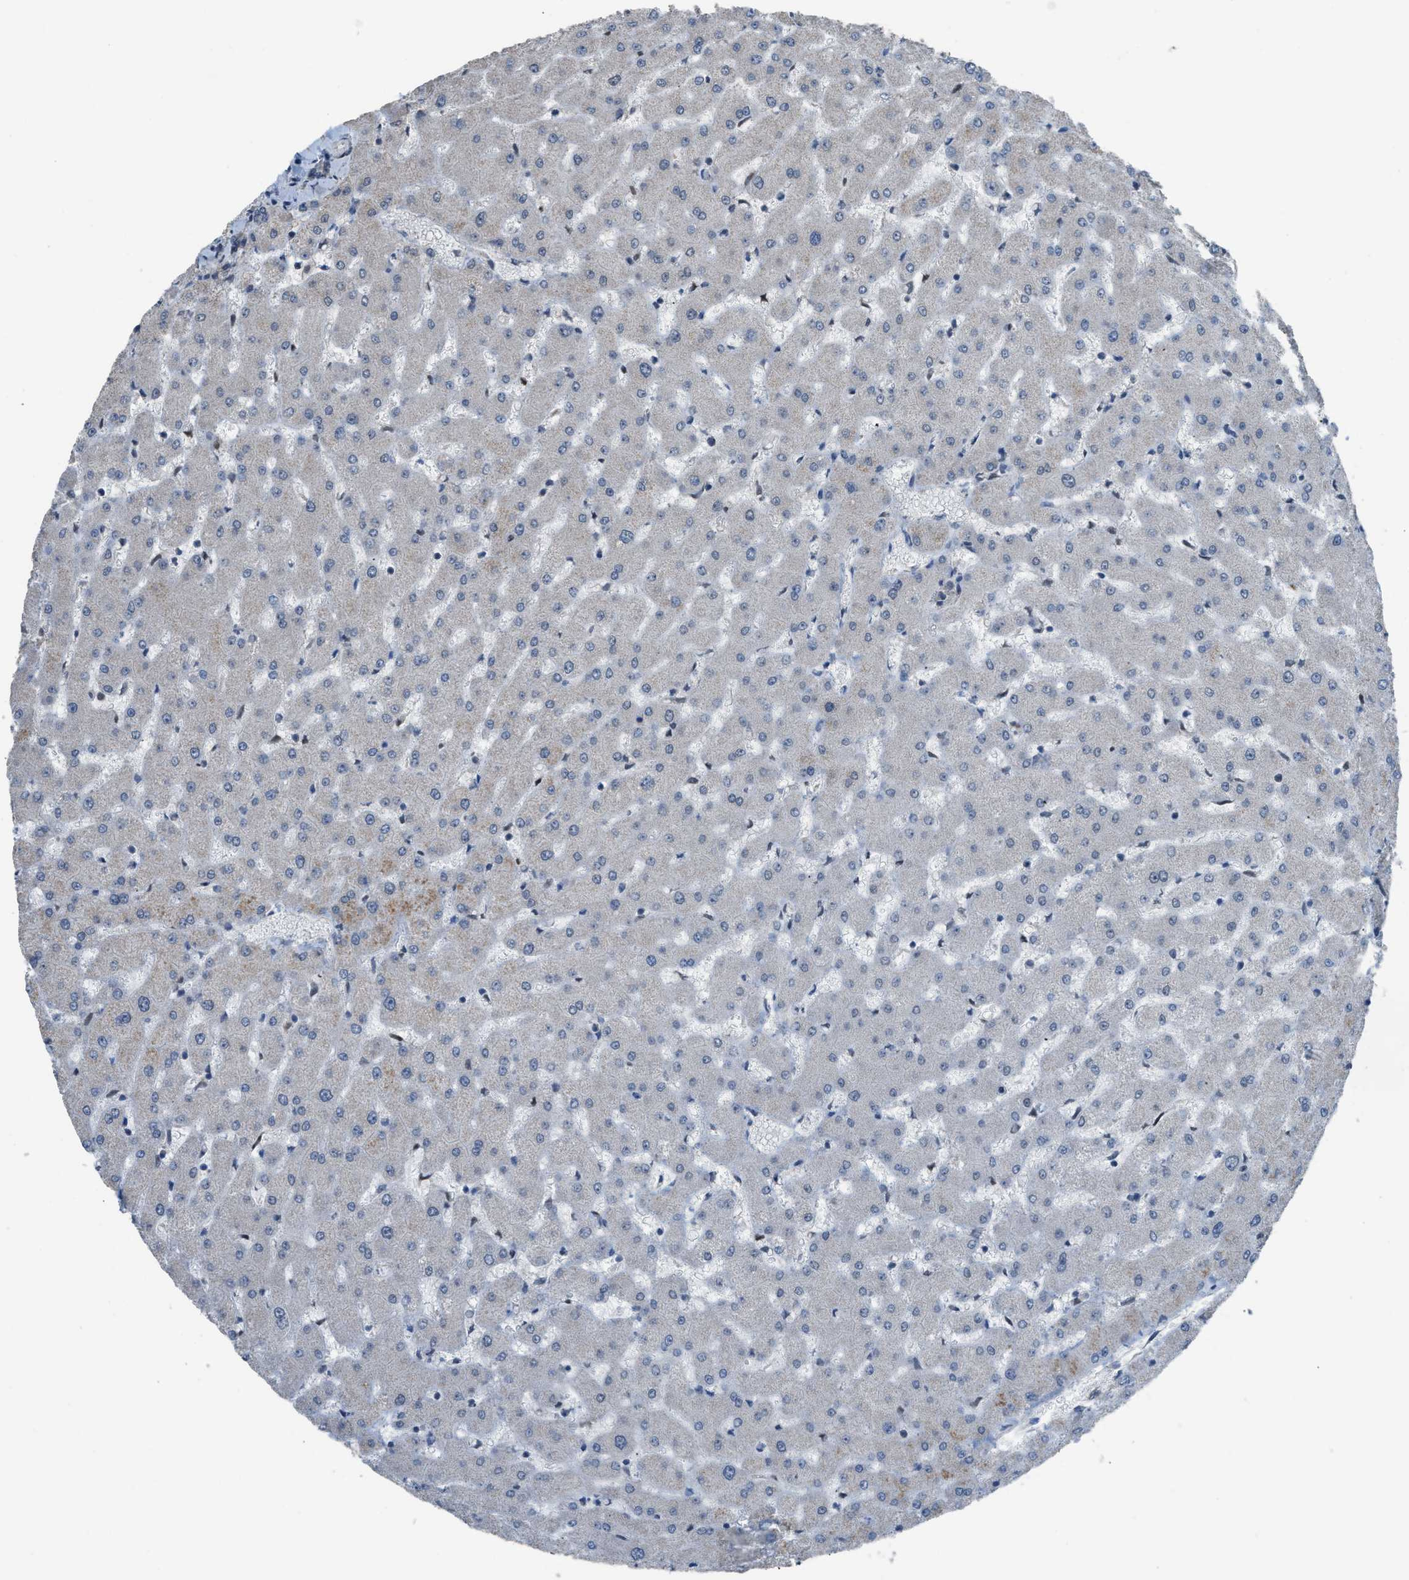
{"staining": {"intensity": "weak", "quantity": "25%-75%", "location": "cytoplasmic/membranous"}, "tissue": "liver", "cell_type": "Cholangiocytes", "image_type": "normal", "snomed": [{"axis": "morphology", "description": "Normal tissue, NOS"}, {"axis": "topography", "description": "Liver"}], "caption": "High-power microscopy captured an immunohistochemistry photomicrograph of unremarkable liver, revealing weak cytoplasmic/membranous staining in approximately 25%-75% of cholangiocytes. The protein of interest is shown in brown color, while the nuclei are stained blue.", "gene": "KPNA6", "patient": {"sex": "female", "age": 63}}